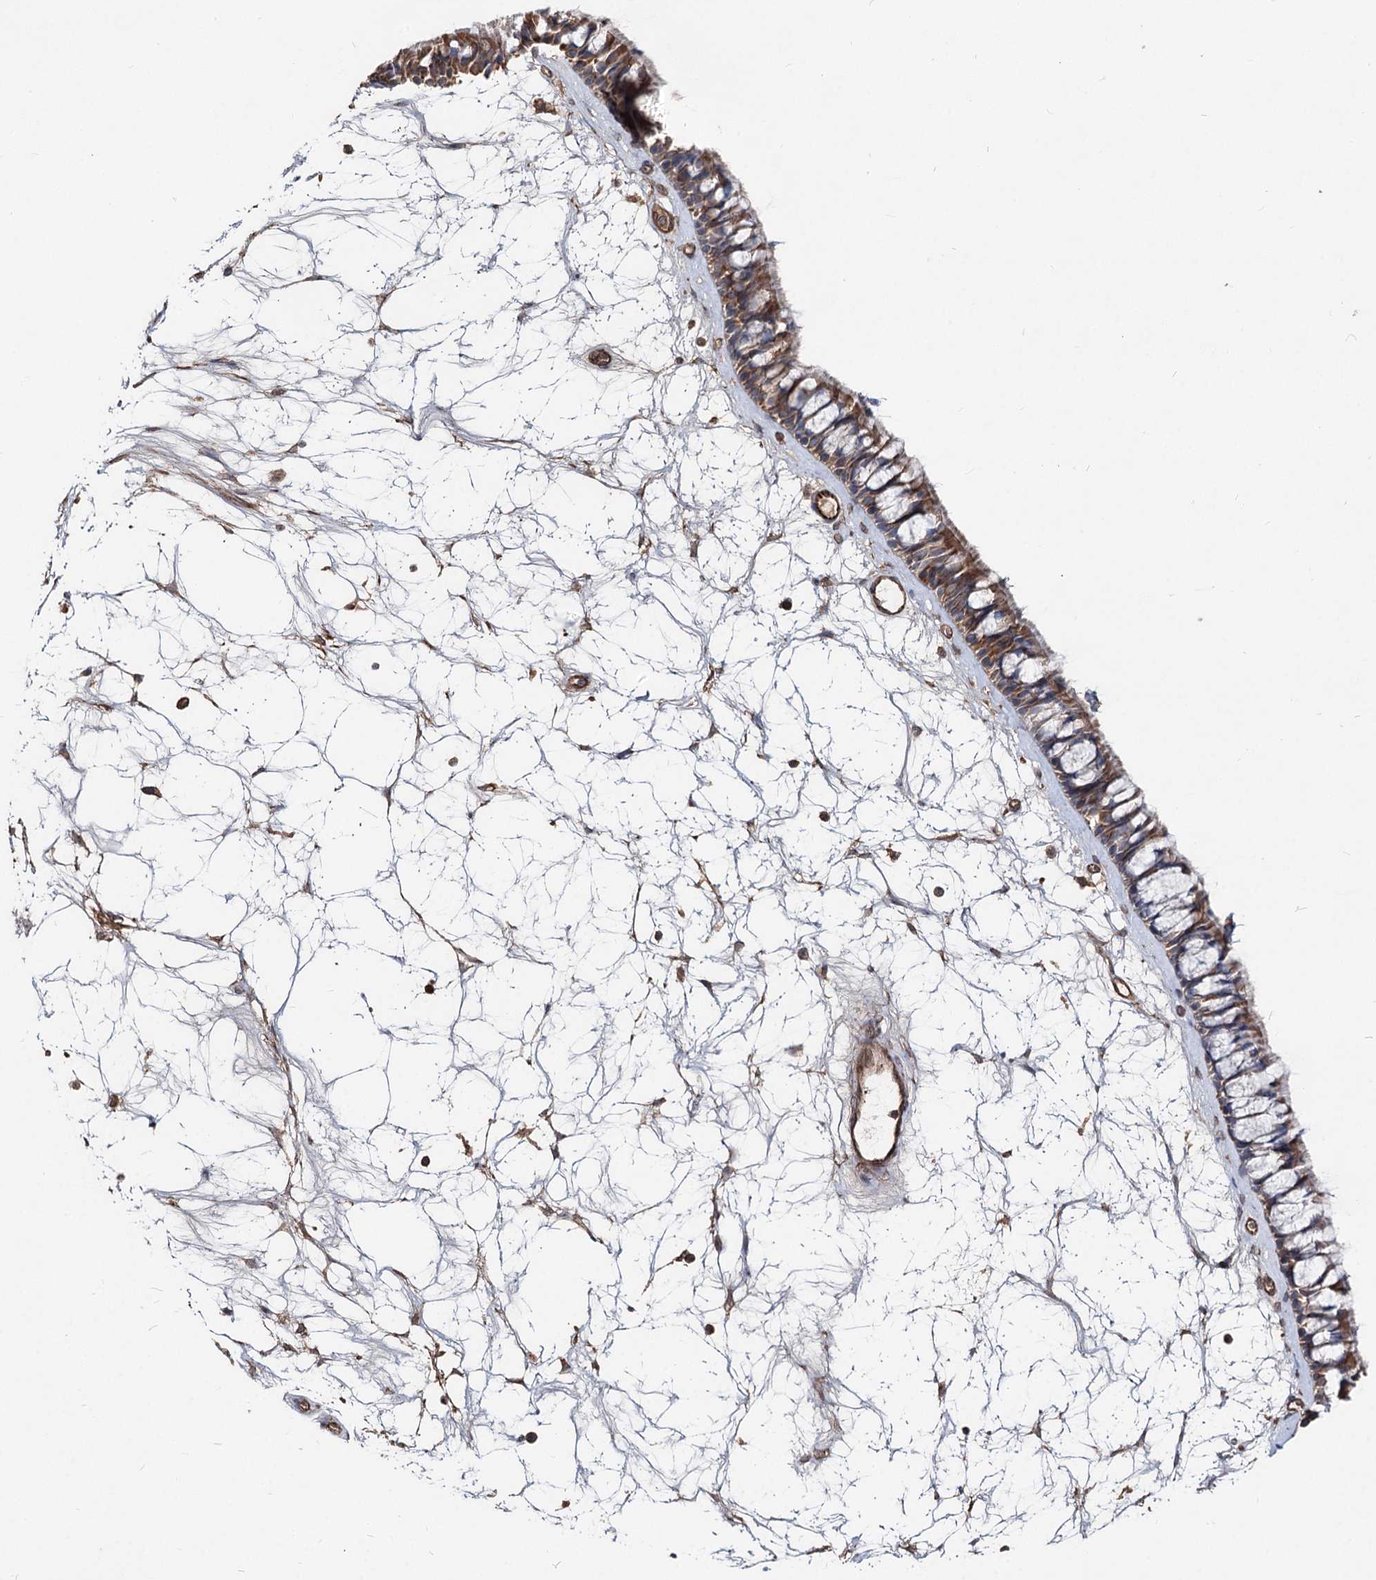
{"staining": {"intensity": "moderate", "quantity": "25%-75%", "location": "cytoplasmic/membranous"}, "tissue": "nasopharynx", "cell_type": "Respiratory epithelial cells", "image_type": "normal", "snomed": [{"axis": "morphology", "description": "Normal tissue, NOS"}, {"axis": "topography", "description": "Nasopharynx"}], "caption": "Immunohistochemical staining of benign human nasopharynx displays moderate cytoplasmic/membranous protein positivity in approximately 25%-75% of respiratory epithelial cells.", "gene": "SPART", "patient": {"sex": "male", "age": 64}}